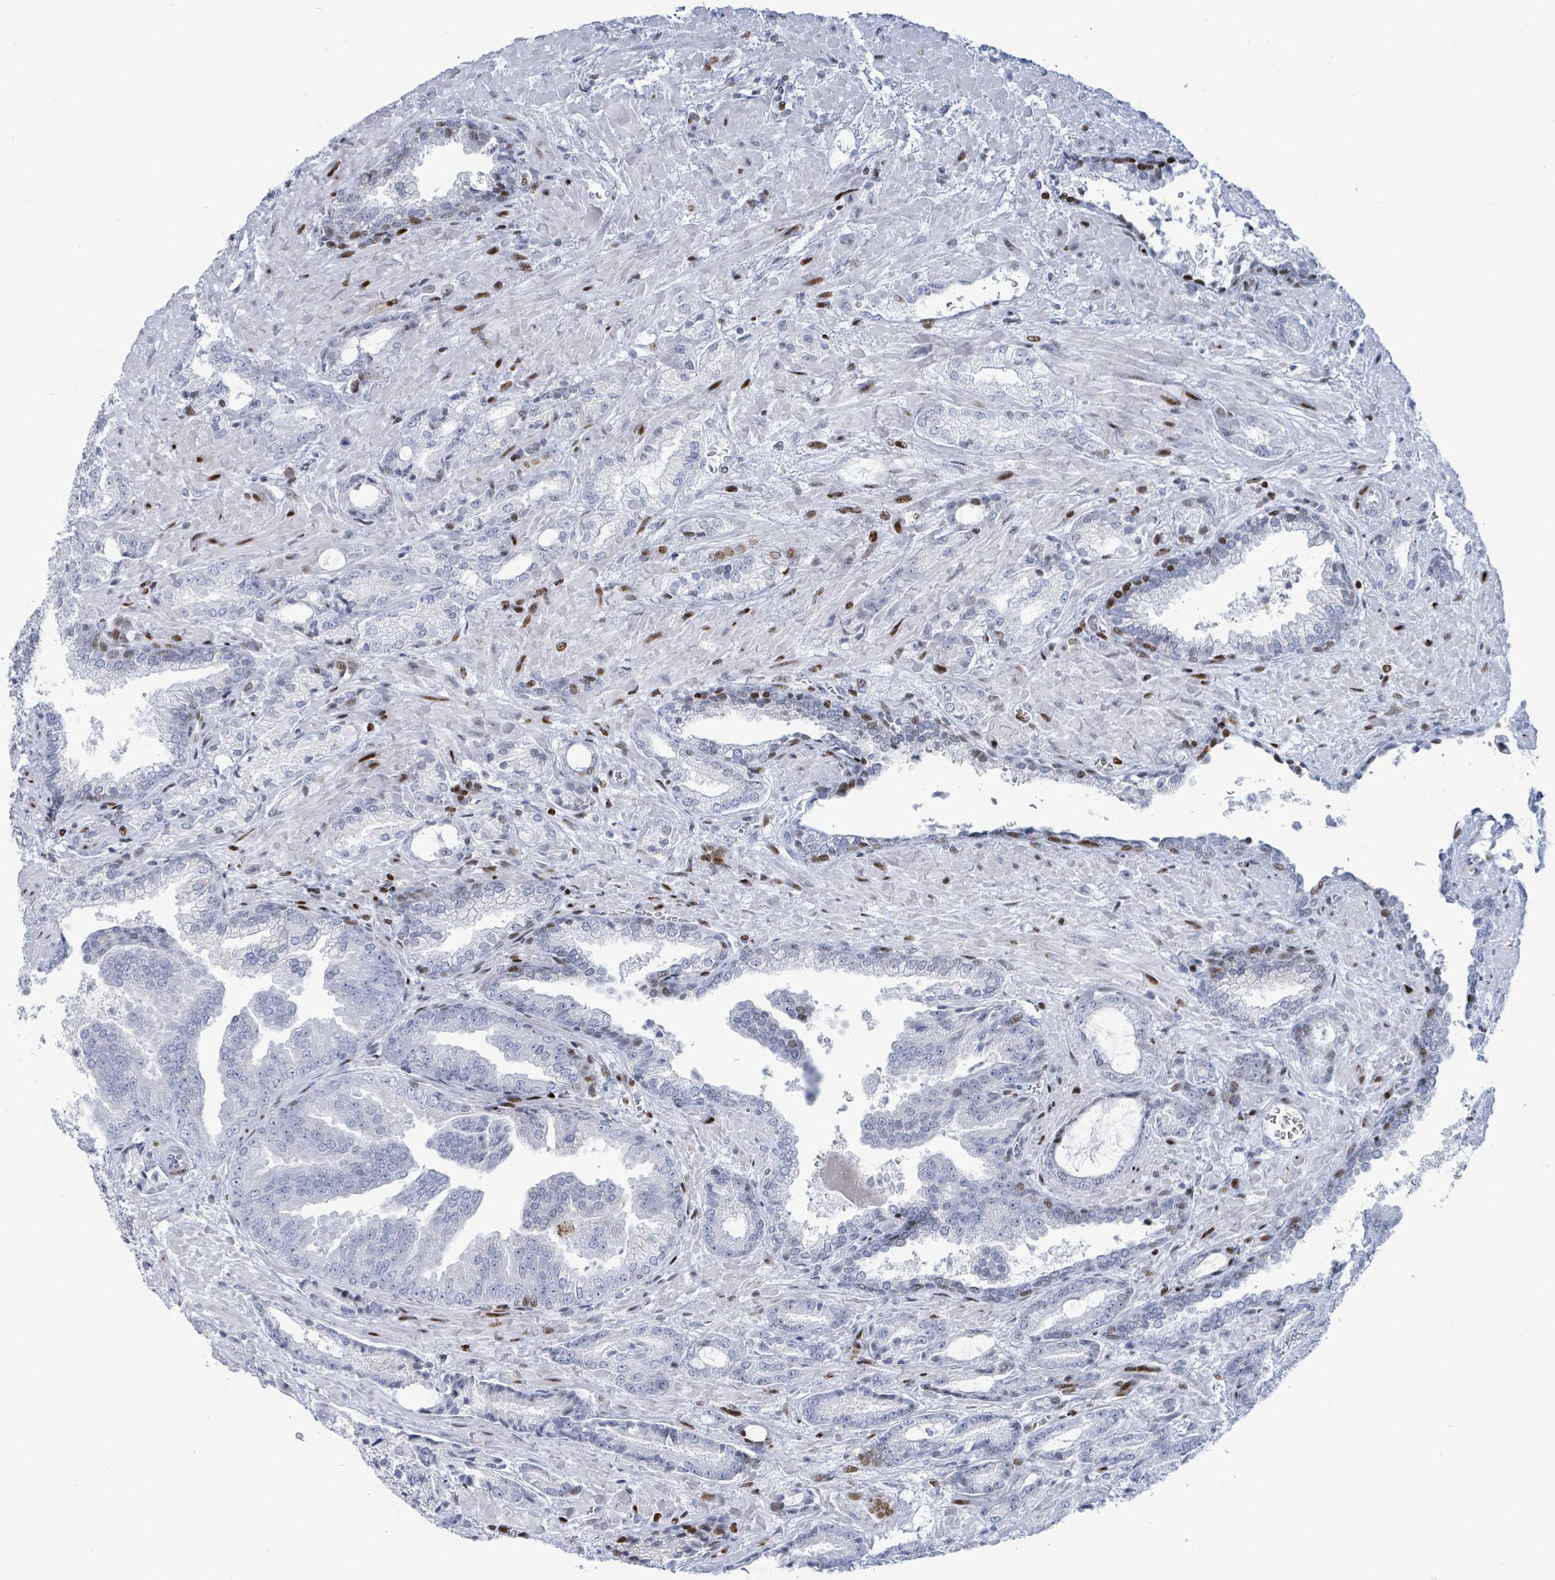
{"staining": {"intensity": "negative", "quantity": "none", "location": "none"}, "tissue": "prostate cancer", "cell_type": "Tumor cells", "image_type": "cancer", "snomed": [{"axis": "morphology", "description": "Adenocarcinoma, High grade"}, {"axis": "topography", "description": "Prostate"}], "caption": "This is an immunohistochemistry micrograph of human prostate adenocarcinoma (high-grade). There is no expression in tumor cells.", "gene": "MALL", "patient": {"sex": "male", "age": 68}}